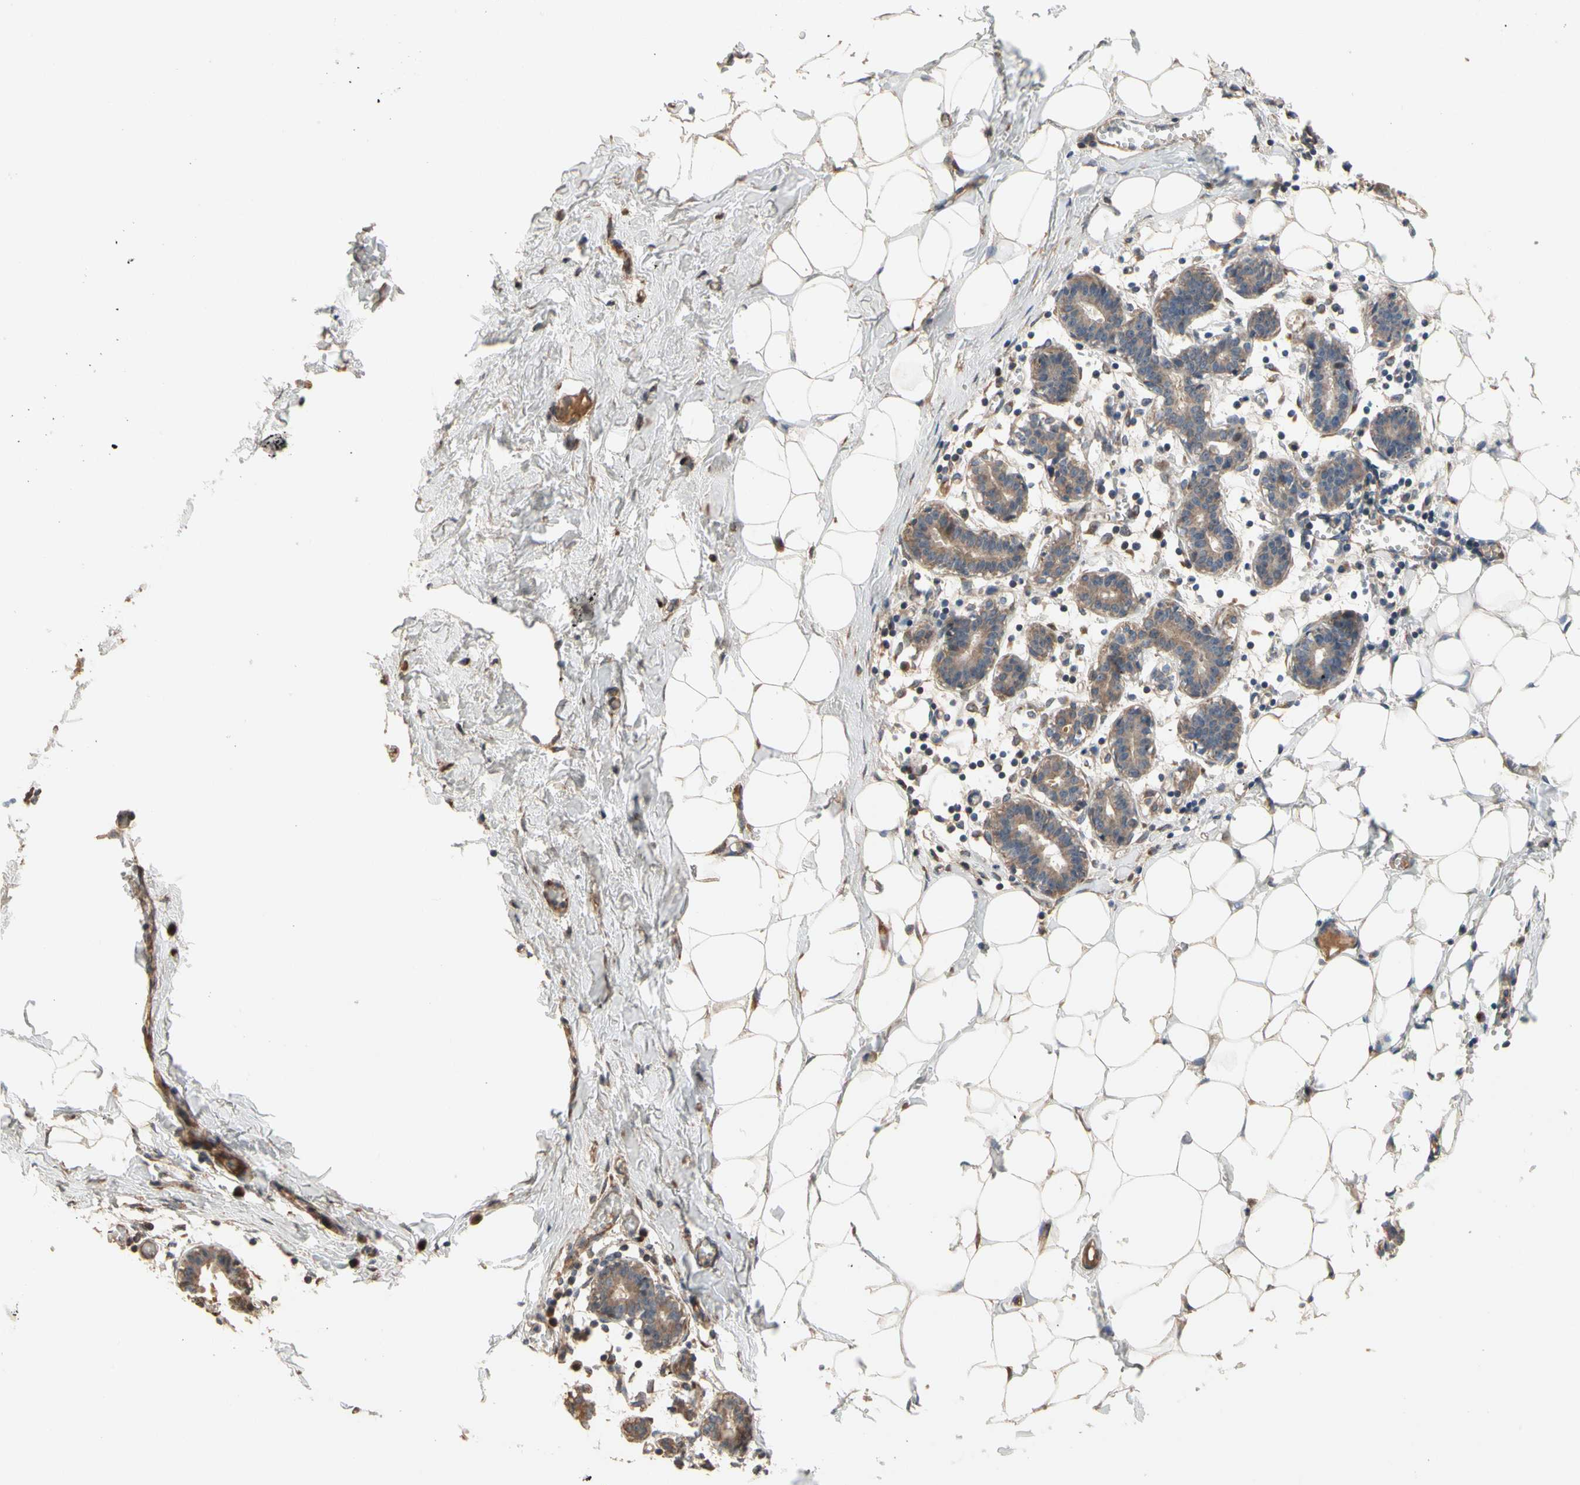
{"staining": {"intensity": "moderate", "quantity": ">75%", "location": "cytoplasmic/membranous"}, "tissue": "breast", "cell_type": "Adipocytes", "image_type": "normal", "snomed": [{"axis": "morphology", "description": "Normal tissue, NOS"}, {"axis": "topography", "description": "Breast"}], "caption": "A high-resolution histopathology image shows immunohistochemistry staining of unremarkable breast, which displays moderate cytoplasmic/membranous expression in about >75% of adipocytes.", "gene": "GCK", "patient": {"sex": "female", "age": 27}}